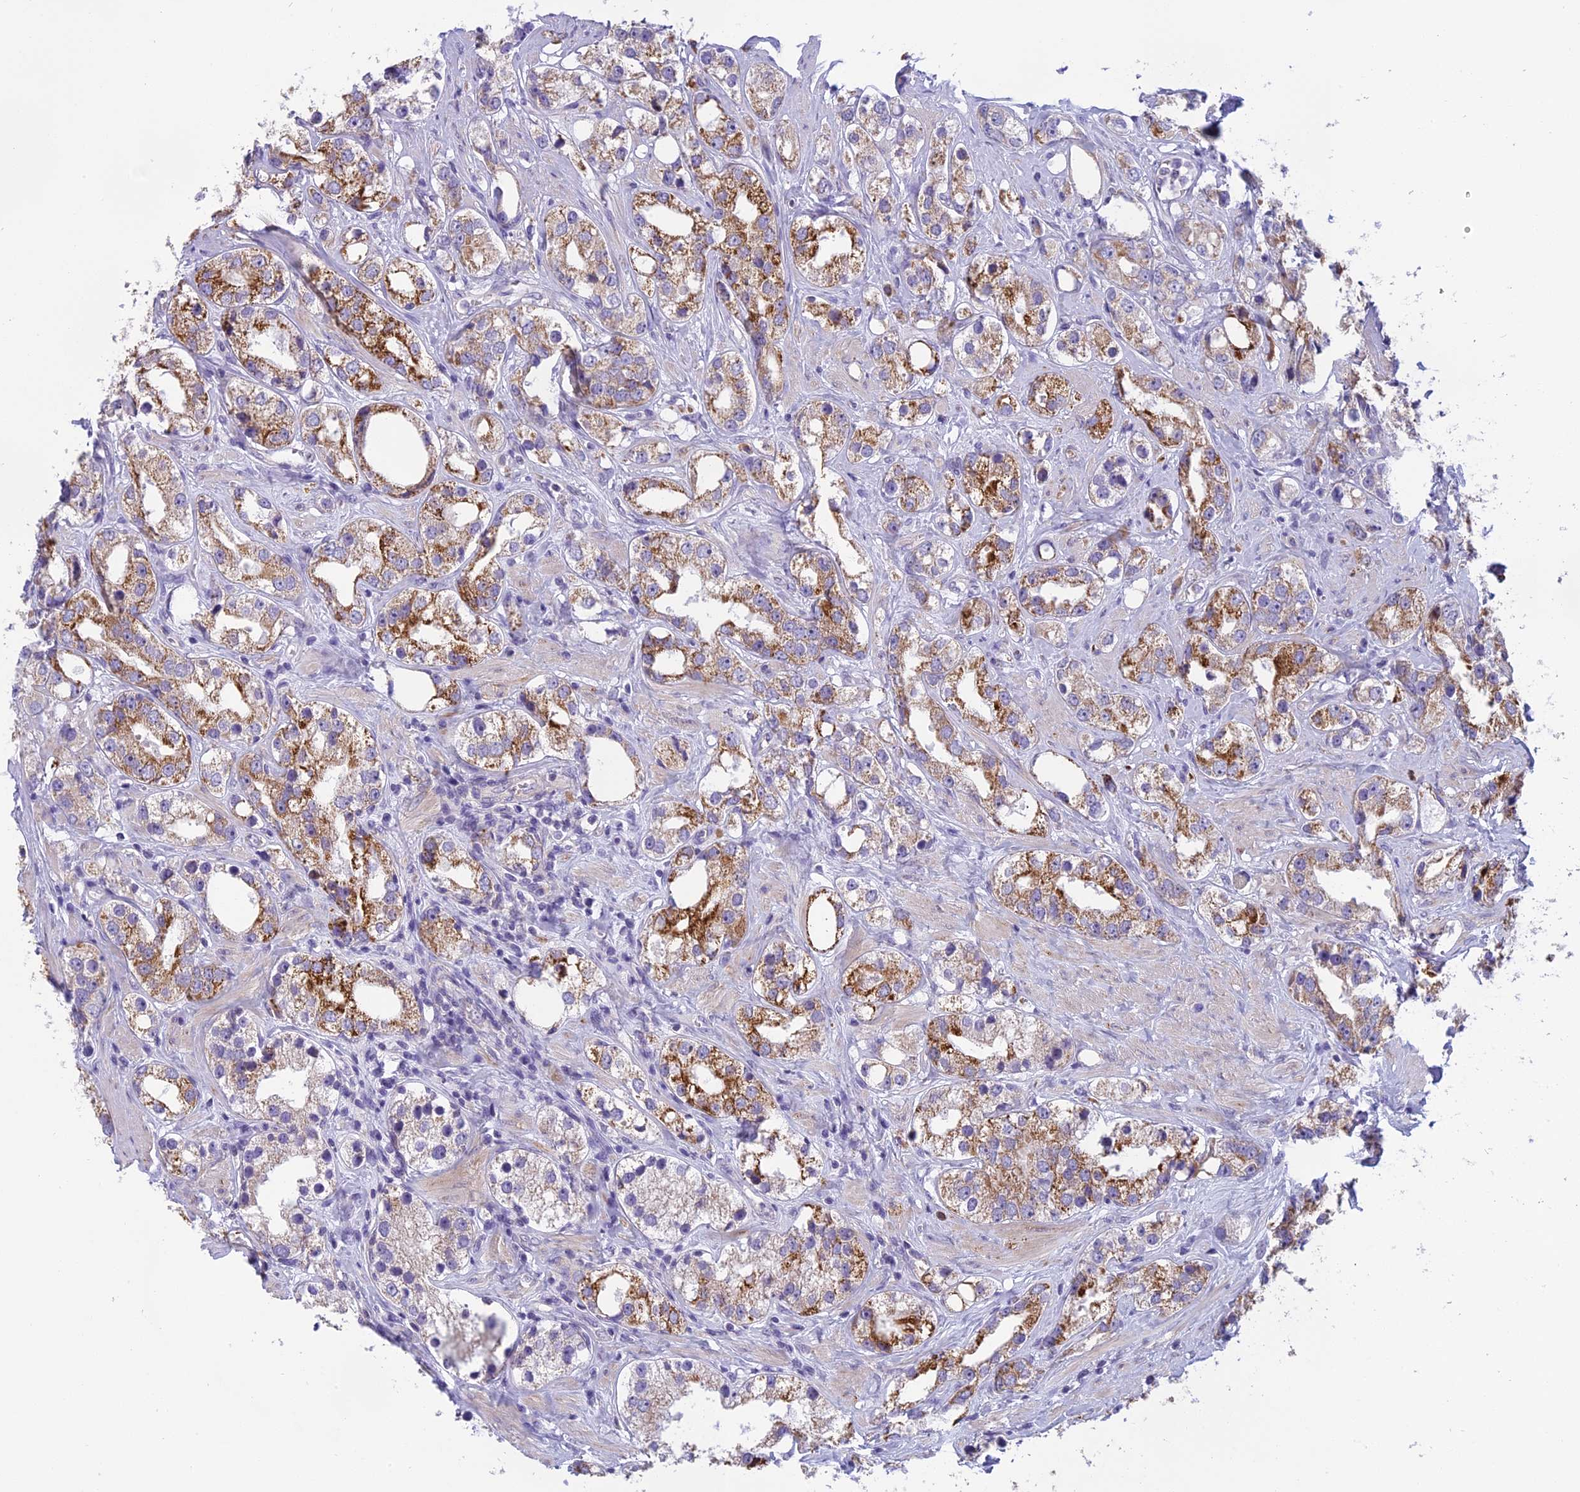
{"staining": {"intensity": "moderate", "quantity": "25%-75%", "location": "cytoplasmic/membranous"}, "tissue": "prostate cancer", "cell_type": "Tumor cells", "image_type": "cancer", "snomed": [{"axis": "morphology", "description": "Adenocarcinoma, NOS"}, {"axis": "topography", "description": "Prostate"}], "caption": "An image of prostate adenocarcinoma stained for a protein reveals moderate cytoplasmic/membranous brown staining in tumor cells.", "gene": "ARHGEF37", "patient": {"sex": "male", "age": 79}}